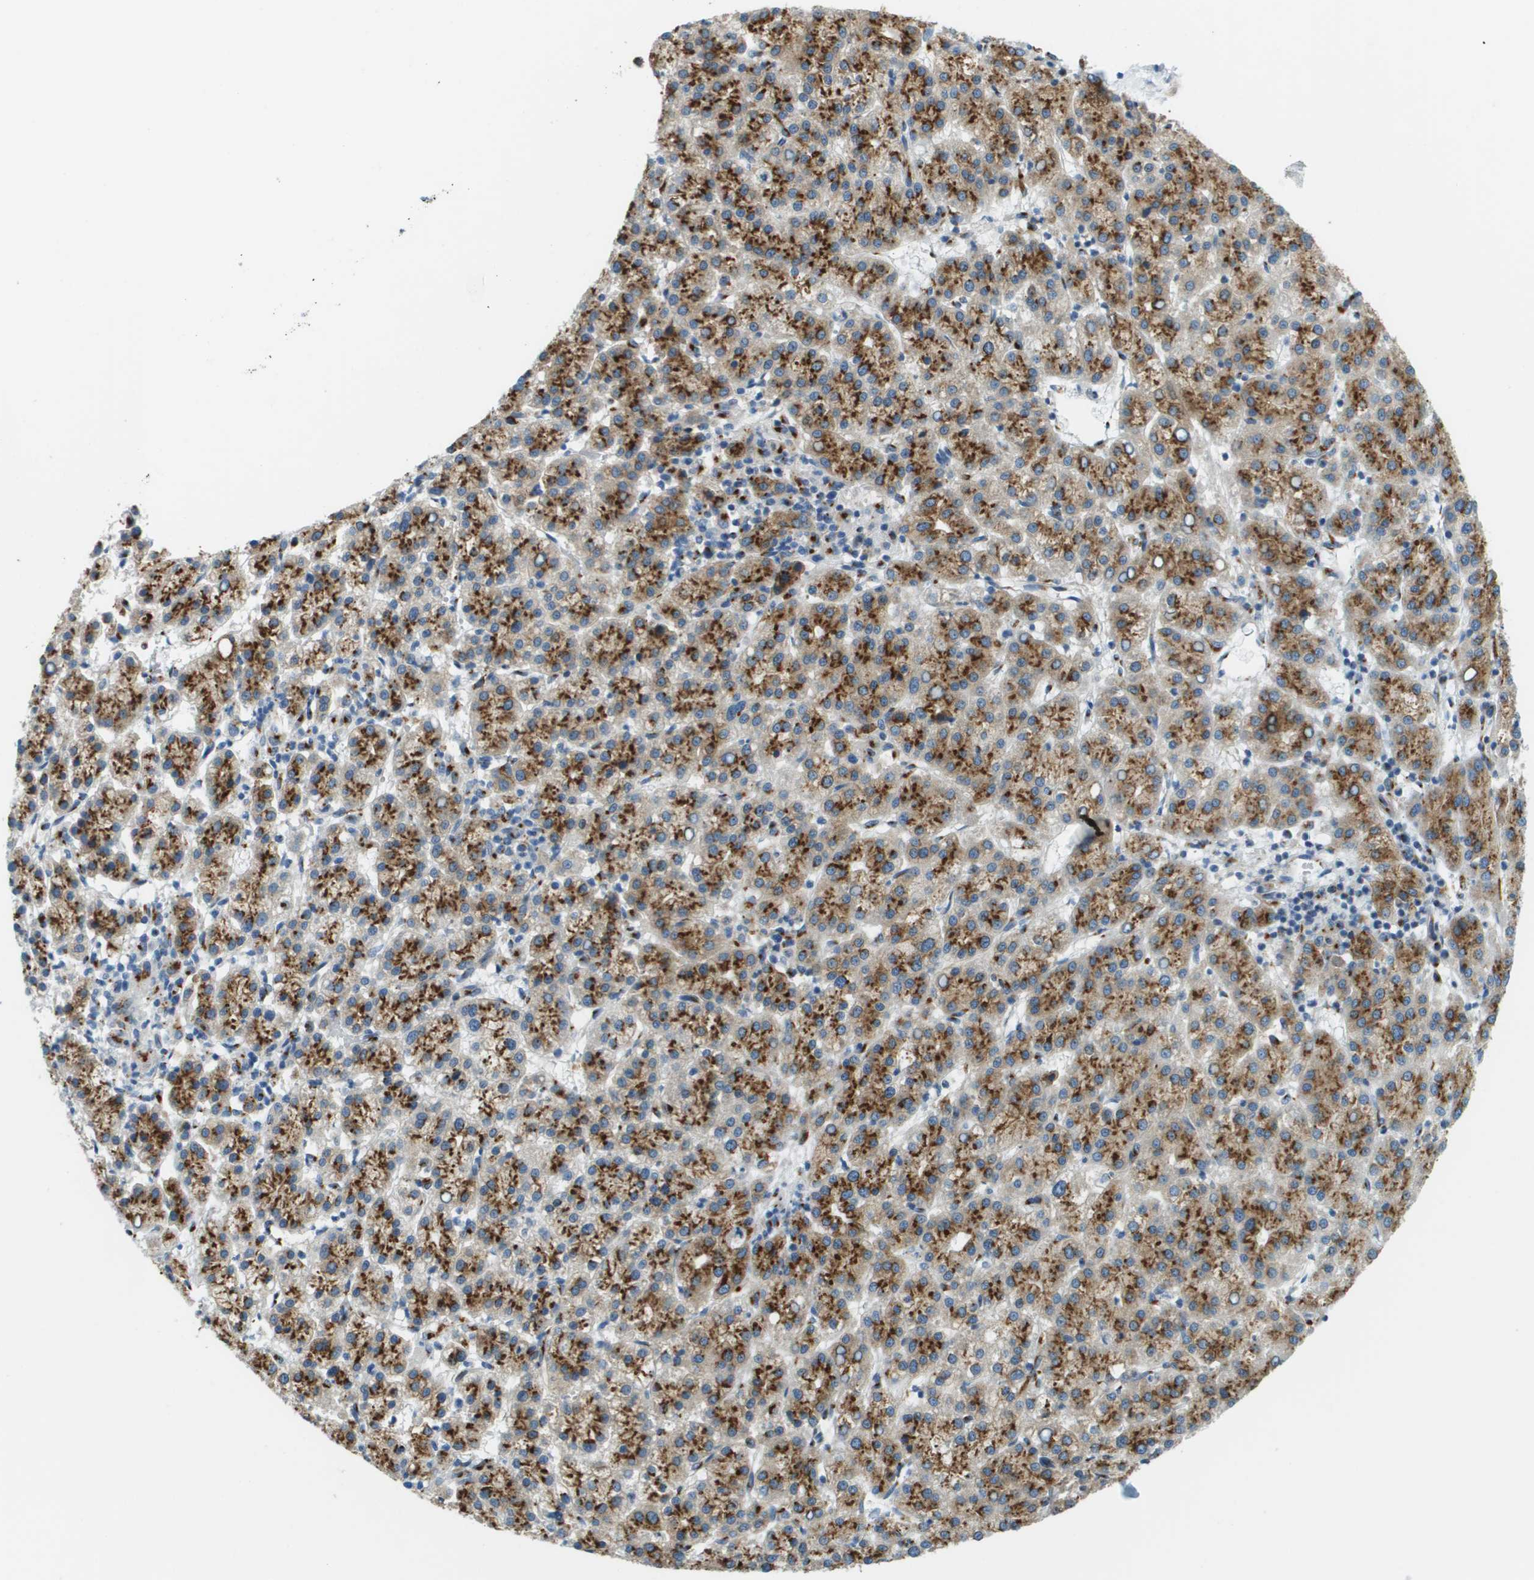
{"staining": {"intensity": "strong", "quantity": ">75%", "location": "cytoplasmic/membranous"}, "tissue": "liver cancer", "cell_type": "Tumor cells", "image_type": "cancer", "snomed": [{"axis": "morphology", "description": "Carcinoma, Hepatocellular, NOS"}, {"axis": "topography", "description": "Liver"}], "caption": "A photomicrograph showing strong cytoplasmic/membranous expression in about >75% of tumor cells in liver cancer (hepatocellular carcinoma), as visualized by brown immunohistochemical staining.", "gene": "ACBD3", "patient": {"sex": "female", "age": 58}}